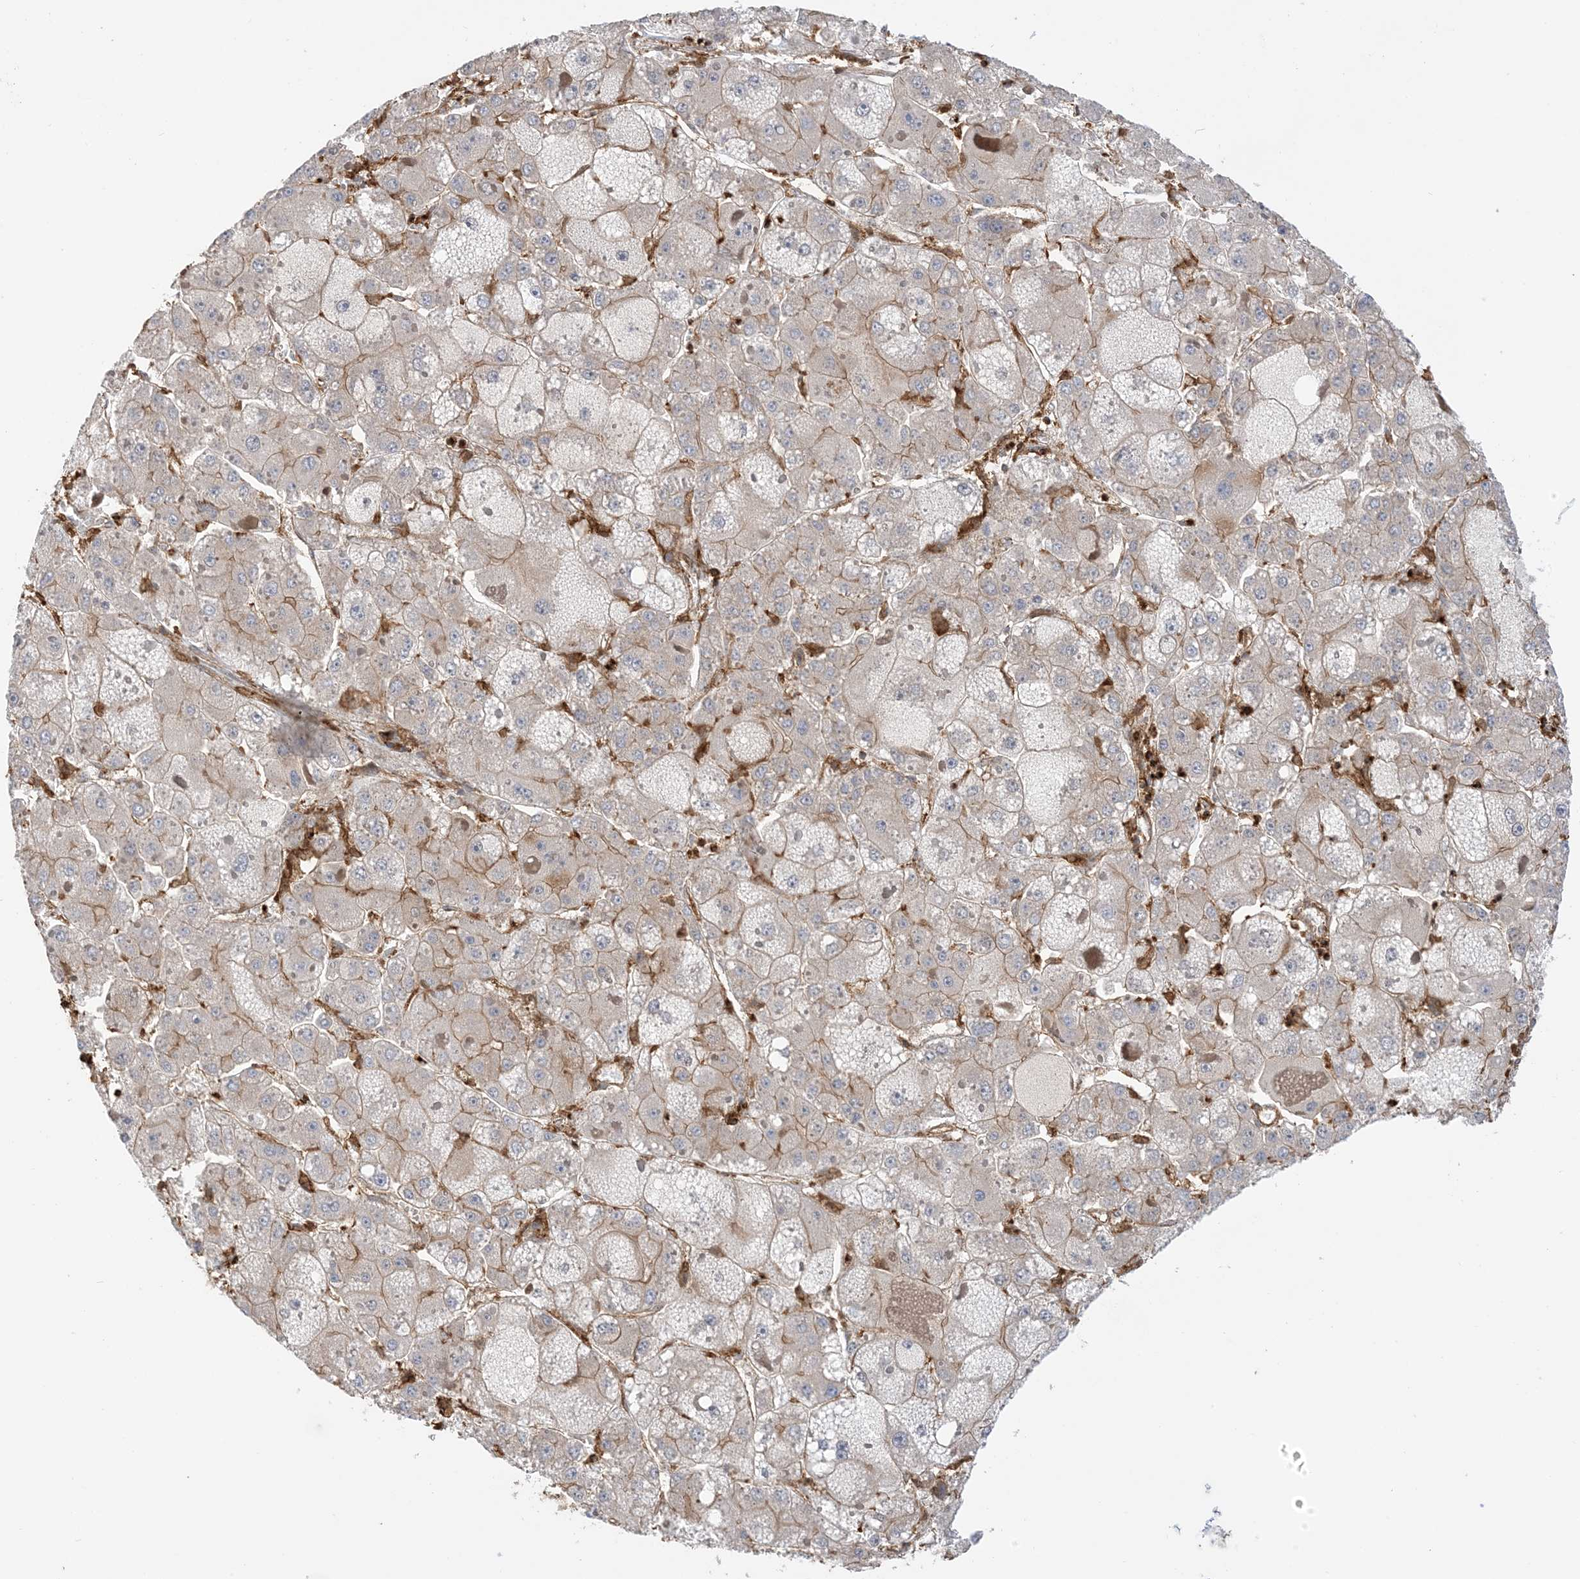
{"staining": {"intensity": "weak", "quantity": "25%-75%", "location": "cytoplasmic/membranous"}, "tissue": "liver cancer", "cell_type": "Tumor cells", "image_type": "cancer", "snomed": [{"axis": "morphology", "description": "Carcinoma, Hepatocellular, NOS"}, {"axis": "topography", "description": "Liver"}], "caption": "IHC photomicrograph of neoplastic tissue: human liver cancer (hepatocellular carcinoma) stained using IHC shows low levels of weak protein expression localized specifically in the cytoplasmic/membranous of tumor cells, appearing as a cytoplasmic/membranous brown color.", "gene": "CAPZB", "patient": {"sex": "female", "age": 73}}